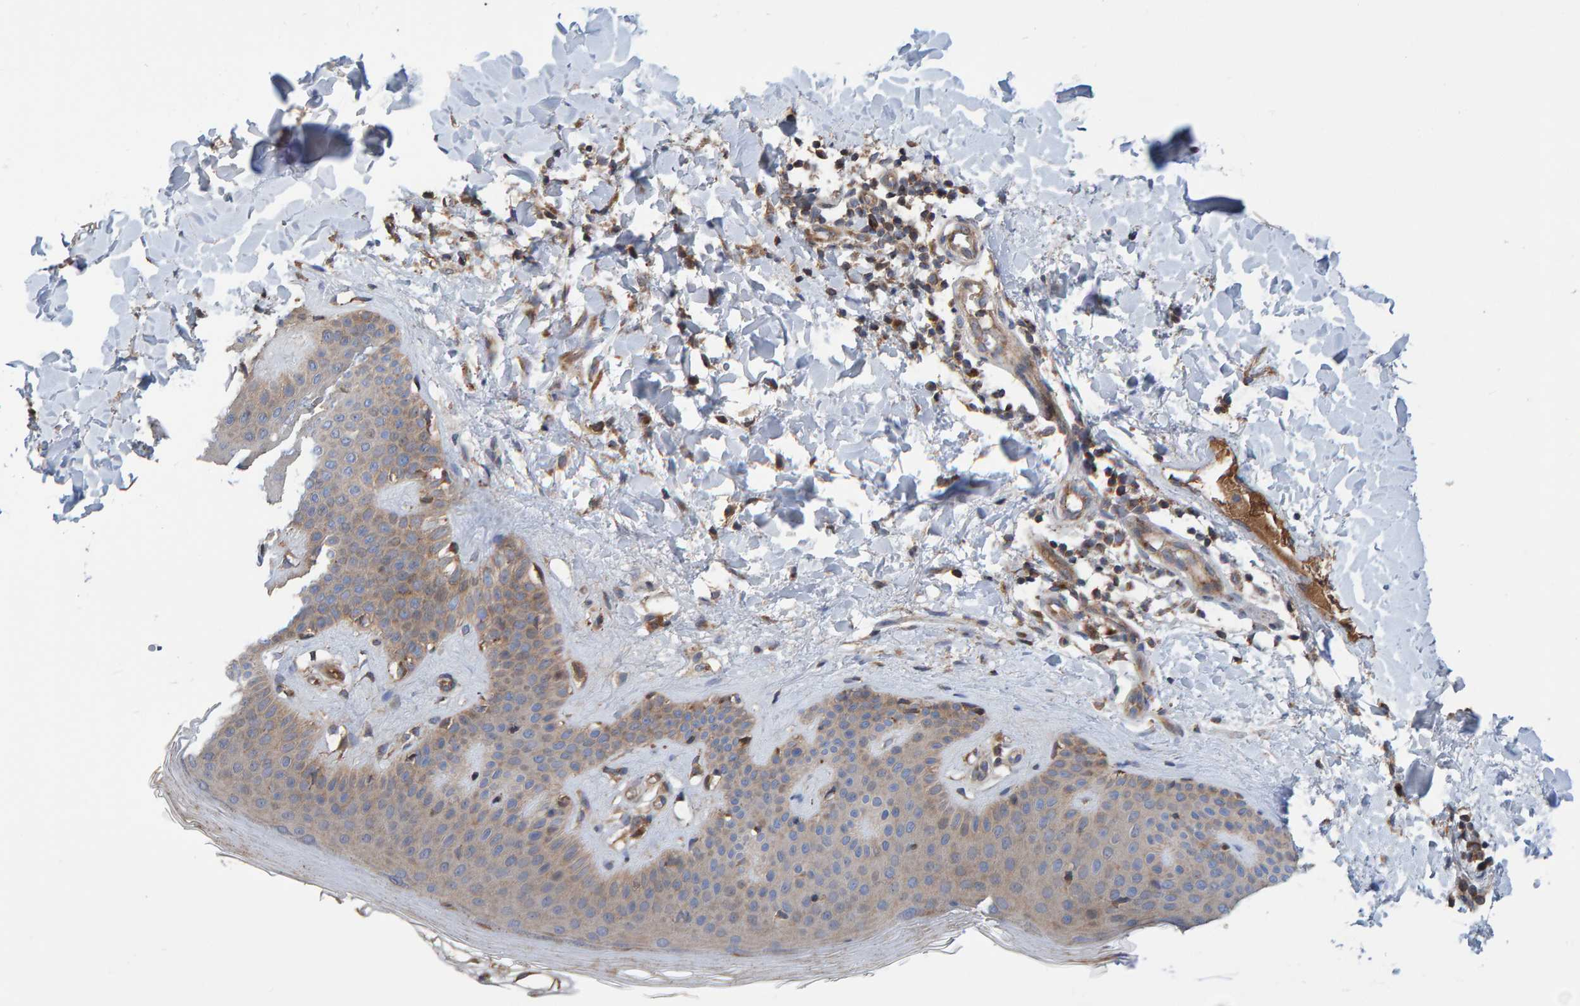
{"staining": {"intensity": "moderate", "quantity": ">75%", "location": "cytoplasmic/membranous"}, "tissue": "skin", "cell_type": "Fibroblasts", "image_type": "normal", "snomed": [{"axis": "morphology", "description": "Normal tissue, NOS"}, {"axis": "morphology", "description": "Malignant melanoma, Metastatic site"}, {"axis": "topography", "description": "Skin"}], "caption": "This histopathology image exhibits IHC staining of unremarkable skin, with medium moderate cytoplasmic/membranous expression in approximately >75% of fibroblasts.", "gene": "KIAA0753", "patient": {"sex": "male", "age": 41}}